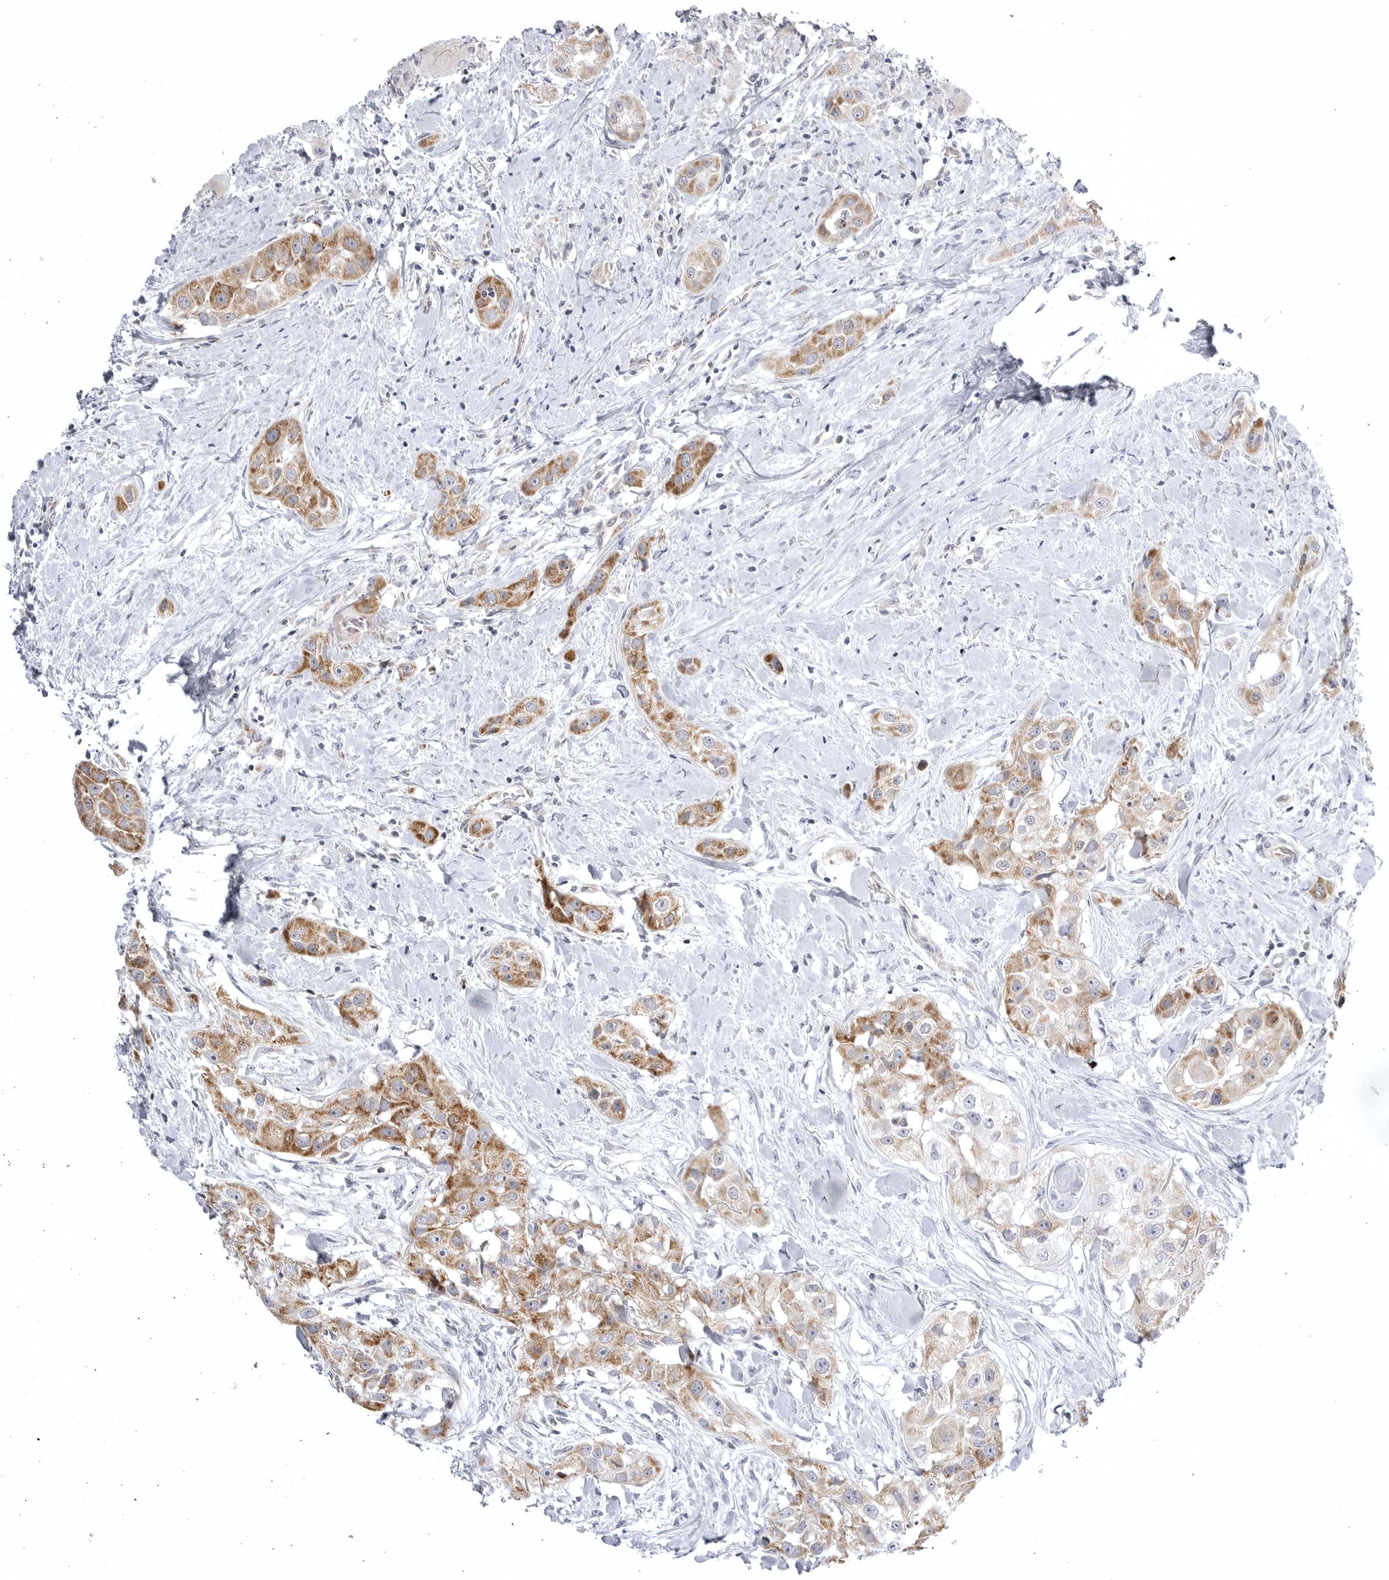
{"staining": {"intensity": "moderate", "quantity": ">75%", "location": "cytoplasmic/membranous"}, "tissue": "head and neck cancer", "cell_type": "Tumor cells", "image_type": "cancer", "snomed": [{"axis": "morphology", "description": "Normal tissue, NOS"}, {"axis": "morphology", "description": "Squamous cell carcinoma, NOS"}, {"axis": "topography", "description": "Skeletal muscle"}, {"axis": "topography", "description": "Head-Neck"}], "caption": "A brown stain labels moderate cytoplasmic/membranous staining of a protein in human head and neck cancer (squamous cell carcinoma) tumor cells.", "gene": "TUFM", "patient": {"sex": "male", "age": 51}}